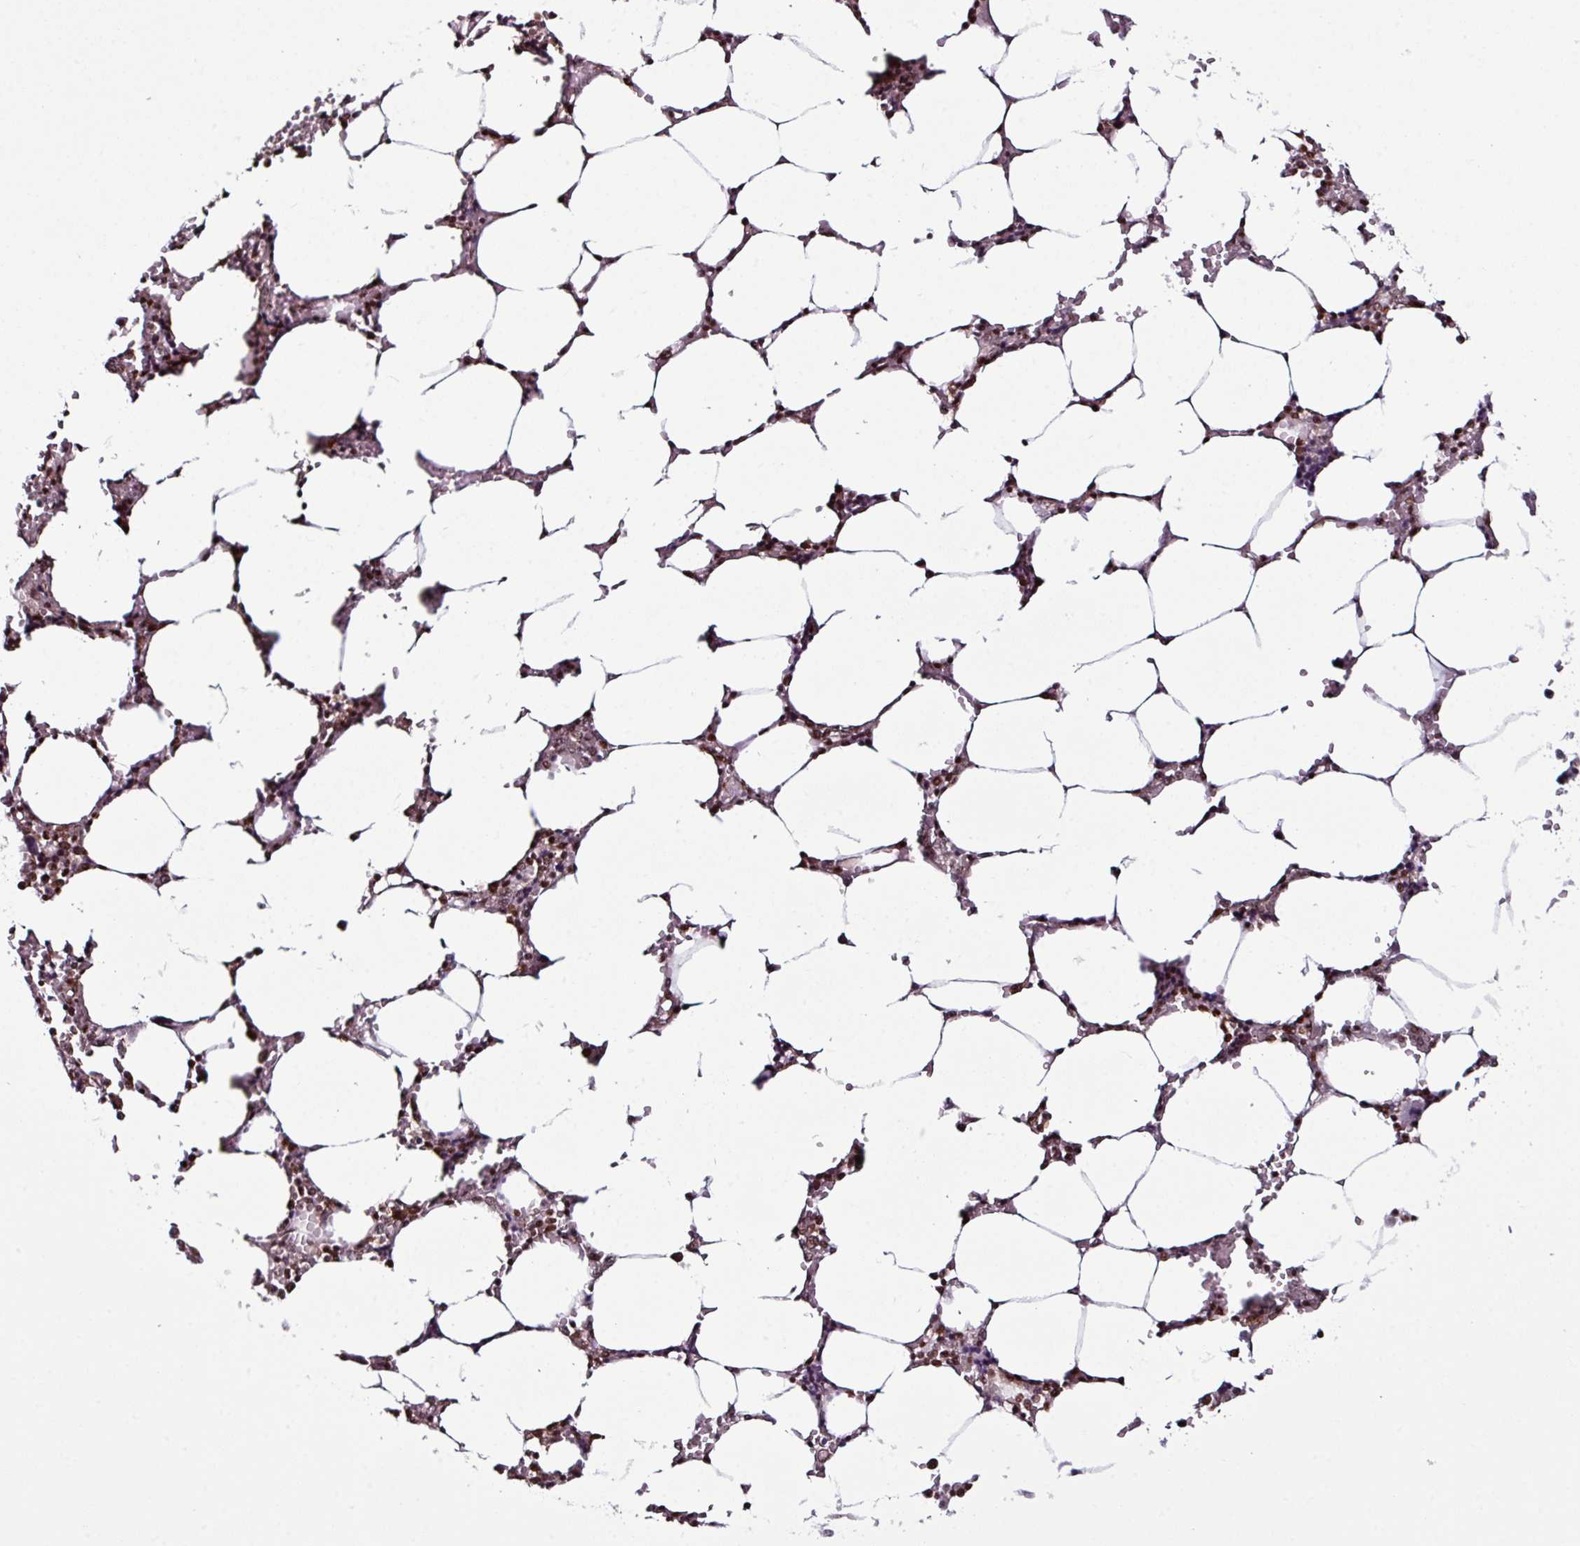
{"staining": {"intensity": "strong", "quantity": "25%-75%", "location": "nuclear"}, "tissue": "bone marrow", "cell_type": "Hematopoietic cells", "image_type": "normal", "snomed": [{"axis": "morphology", "description": "Normal tissue, NOS"}, {"axis": "topography", "description": "Bone marrow"}], "caption": "Immunohistochemical staining of normal human bone marrow displays strong nuclear protein expression in approximately 25%-75% of hematopoietic cells.", "gene": "MORF4L2", "patient": {"sex": "male", "age": 64}}